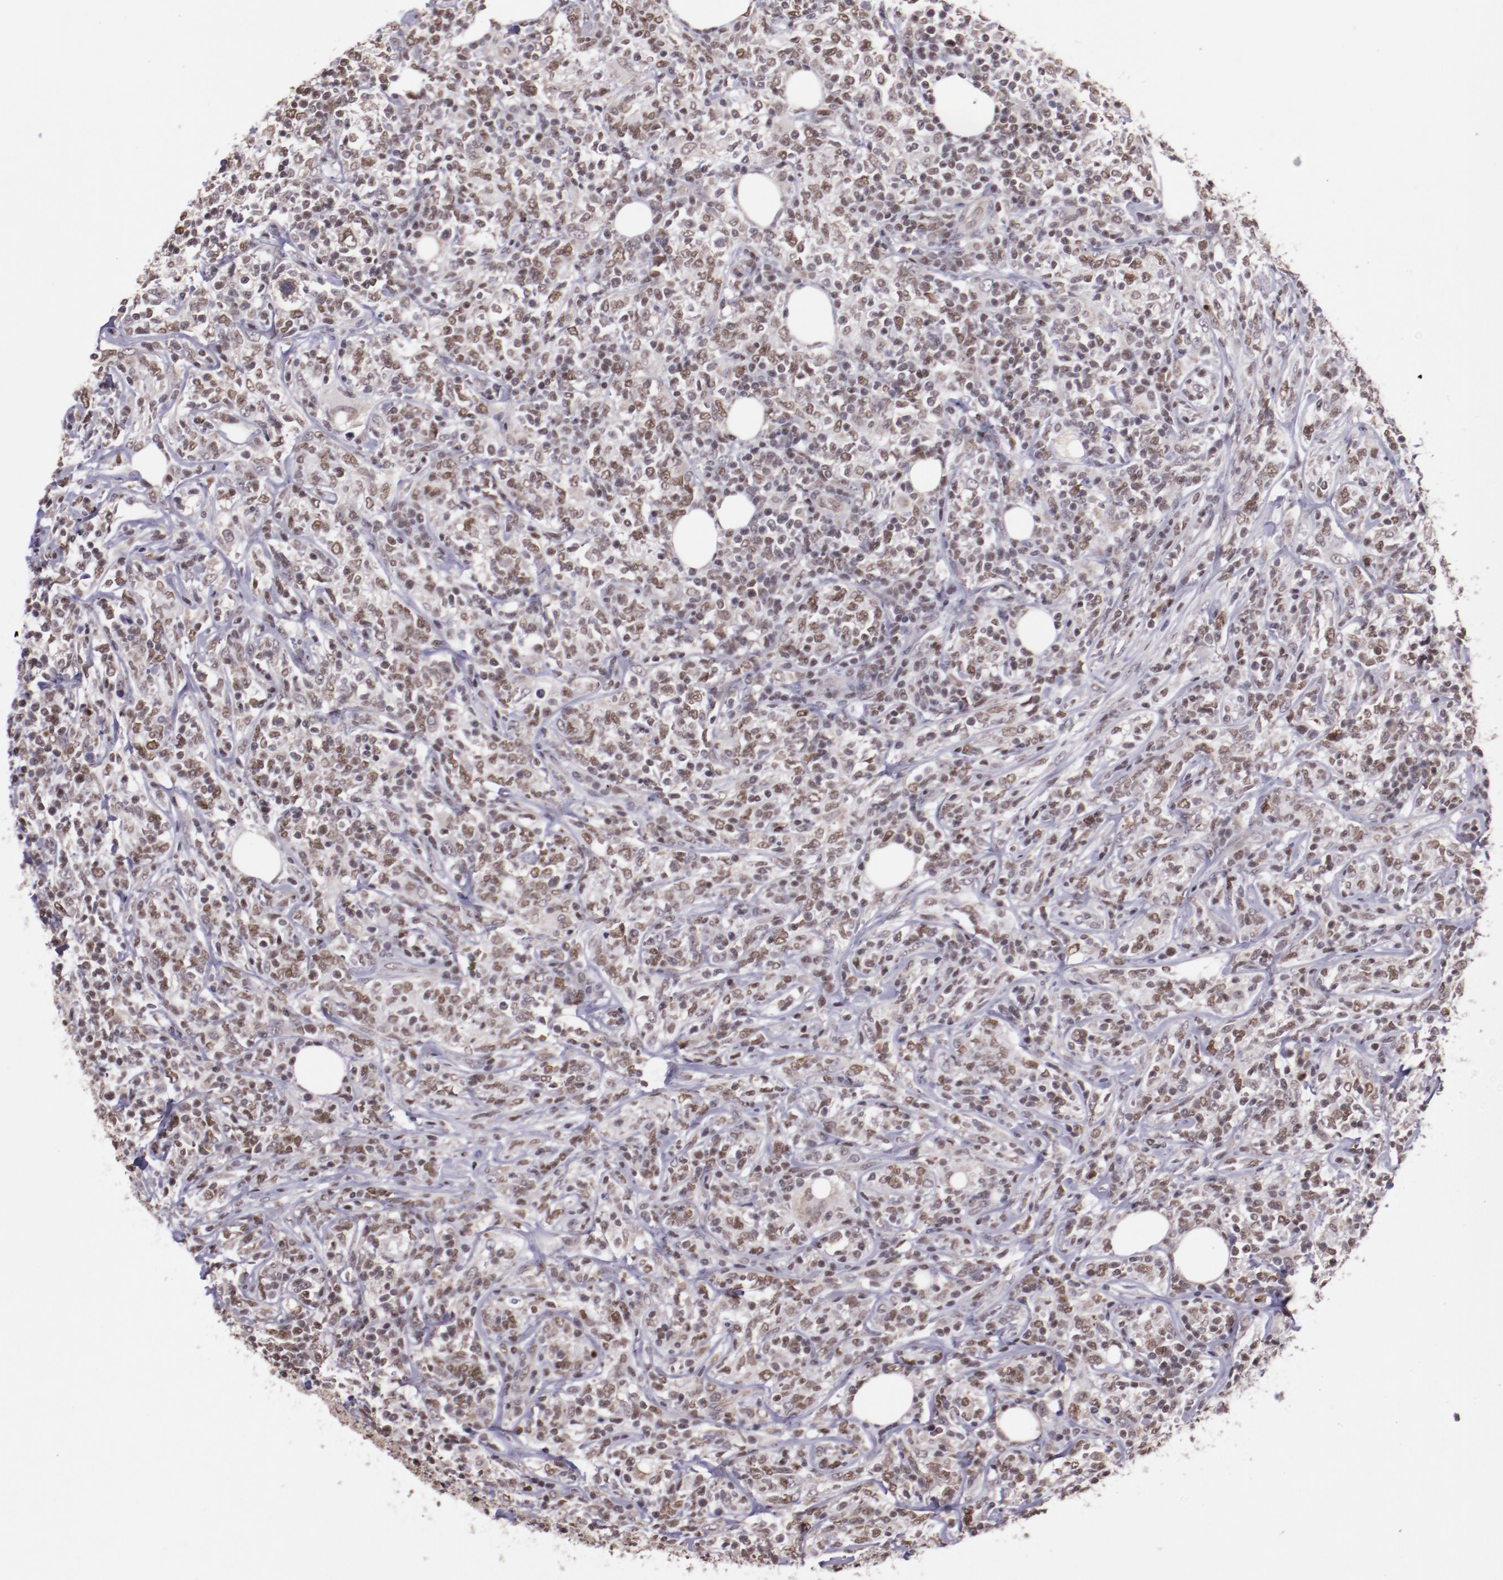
{"staining": {"intensity": "moderate", "quantity": "25%-75%", "location": "nuclear"}, "tissue": "lymphoma", "cell_type": "Tumor cells", "image_type": "cancer", "snomed": [{"axis": "morphology", "description": "Malignant lymphoma, non-Hodgkin's type, High grade"}, {"axis": "topography", "description": "Lymph node"}], "caption": "A micrograph of human lymphoma stained for a protein displays moderate nuclear brown staining in tumor cells. The protein of interest is shown in brown color, while the nuclei are stained blue.", "gene": "ELF1", "patient": {"sex": "female", "age": 84}}